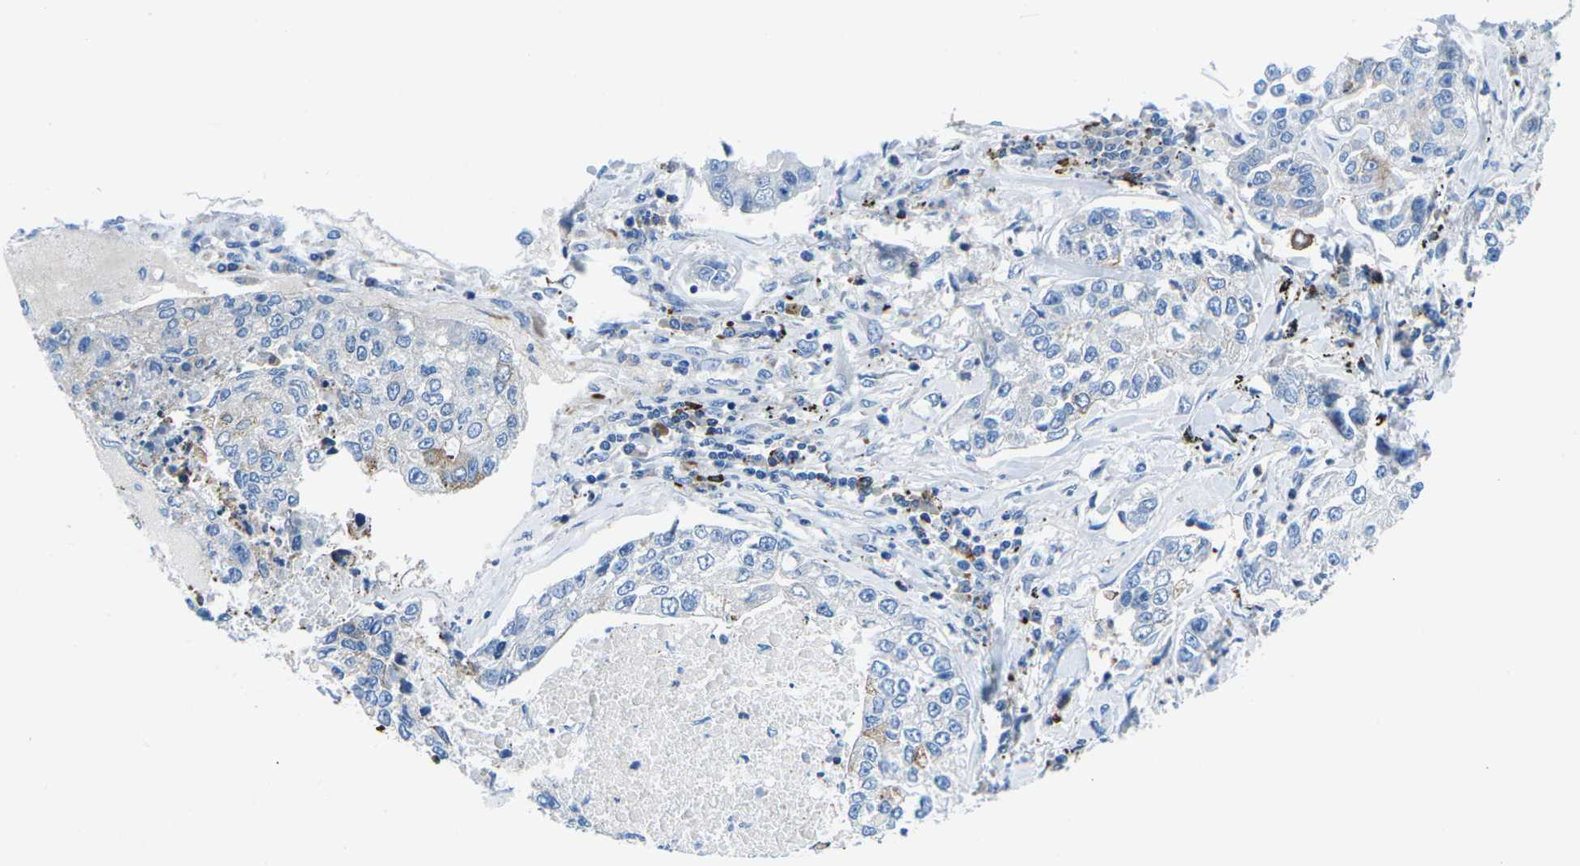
{"staining": {"intensity": "negative", "quantity": "none", "location": "none"}, "tissue": "lung cancer", "cell_type": "Tumor cells", "image_type": "cancer", "snomed": [{"axis": "morphology", "description": "Adenocarcinoma, NOS"}, {"axis": "topography", "description": "Lung"}], "caption": "DAB (3,3'-diaminobenzidine) immunohistochemical staining of lung cancer (adenocarcinoma) demonstrates no significant positivity in tumor cells.", "gene": "MC4R", "patient": {"sex": "male", "age": 49}}